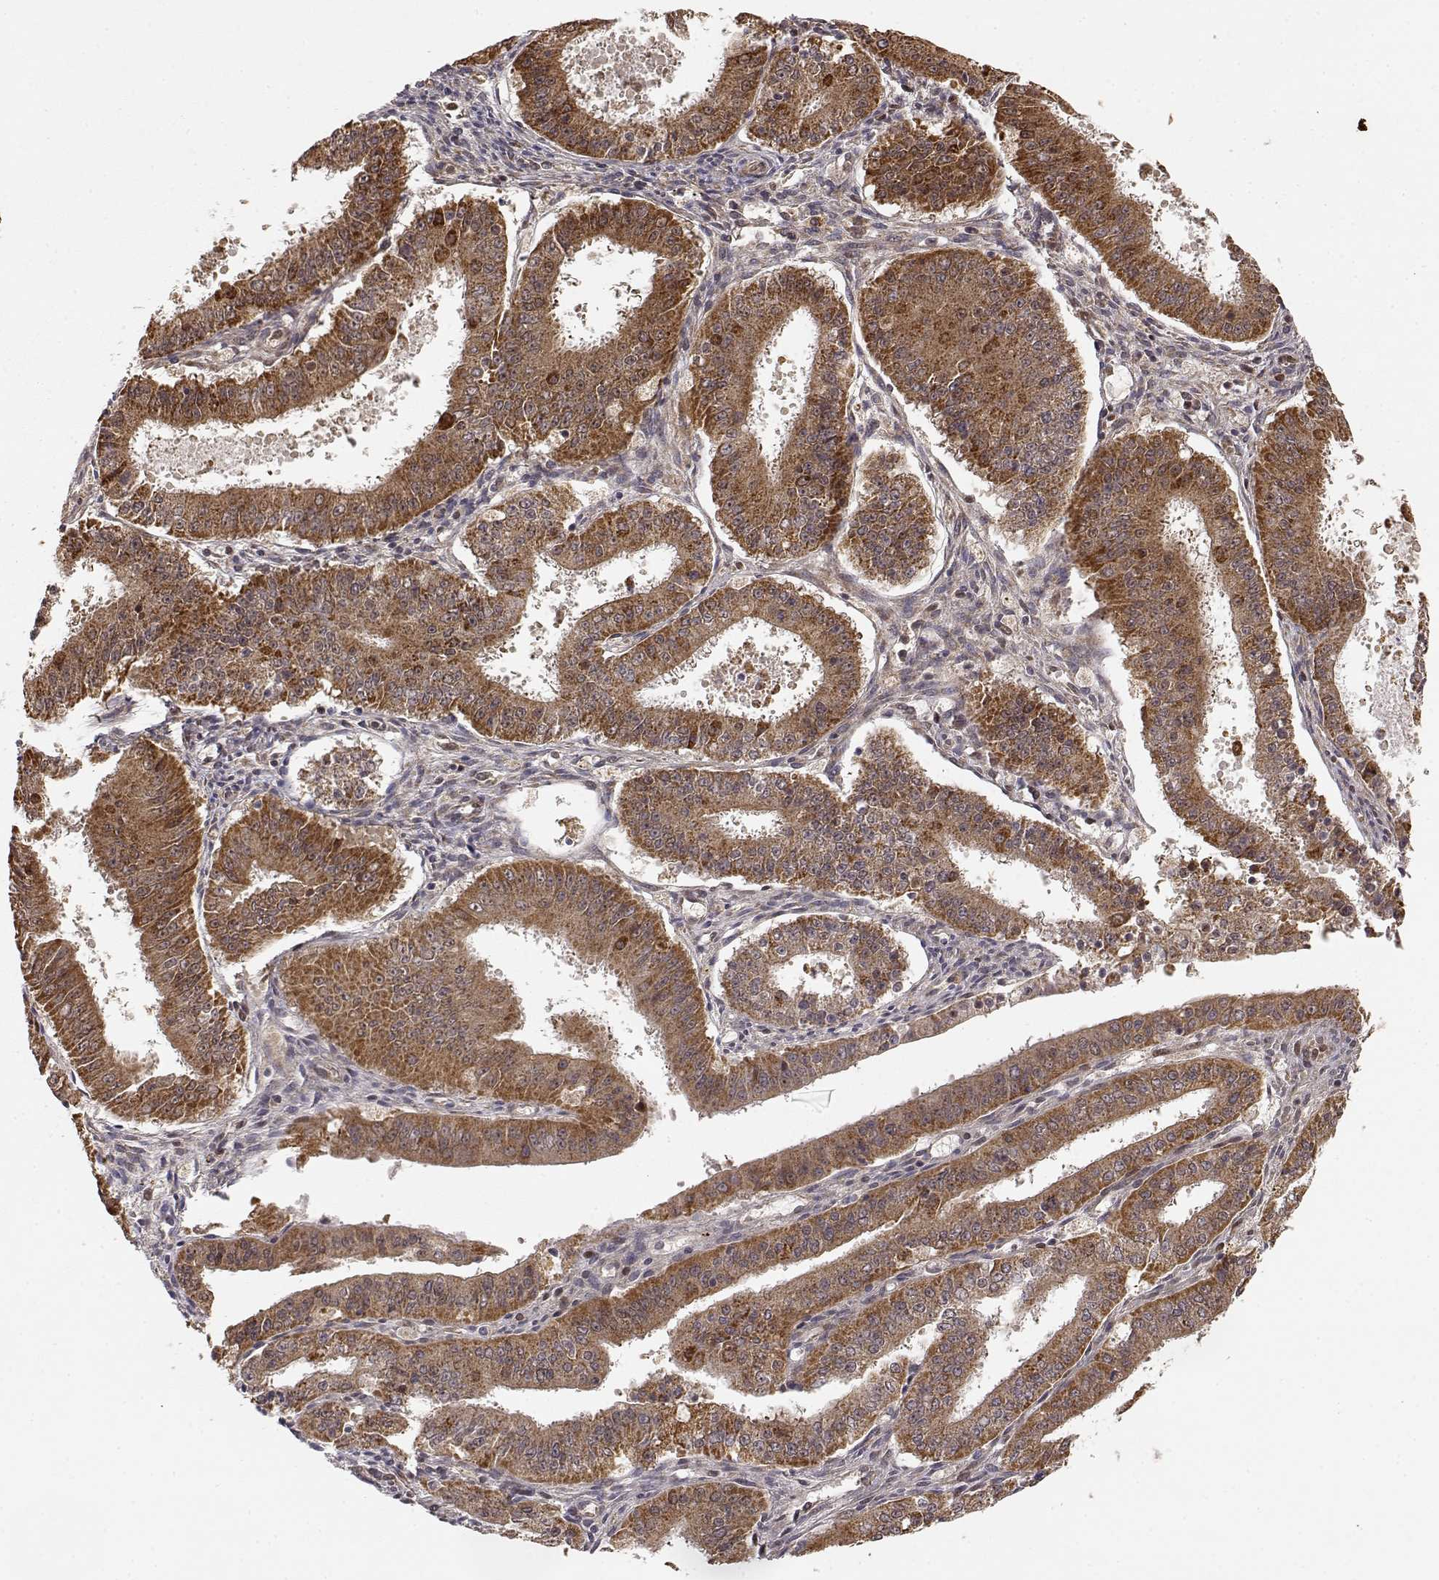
{"staining": {"intensity": "strong", "quantity": ">75%", "location": "cytoplasmic/membranous"}, "tissue": "ovarian cancer", "cell_type": "Tumor cells", "image_type": "cancer", "snomed": [{"axis": "morphology", "description": "Carcinoma, endometroid"}, {"axis": "topography", "description": "Ovary"}], "caption": "Human ovarian cancer stained for a protein (brown) shows strong cytoplasmic/membranous positive positivity in about >75% of tumor cells.", "gene": "BRCA1", "patient": {"sex": "female", "age": 42}}